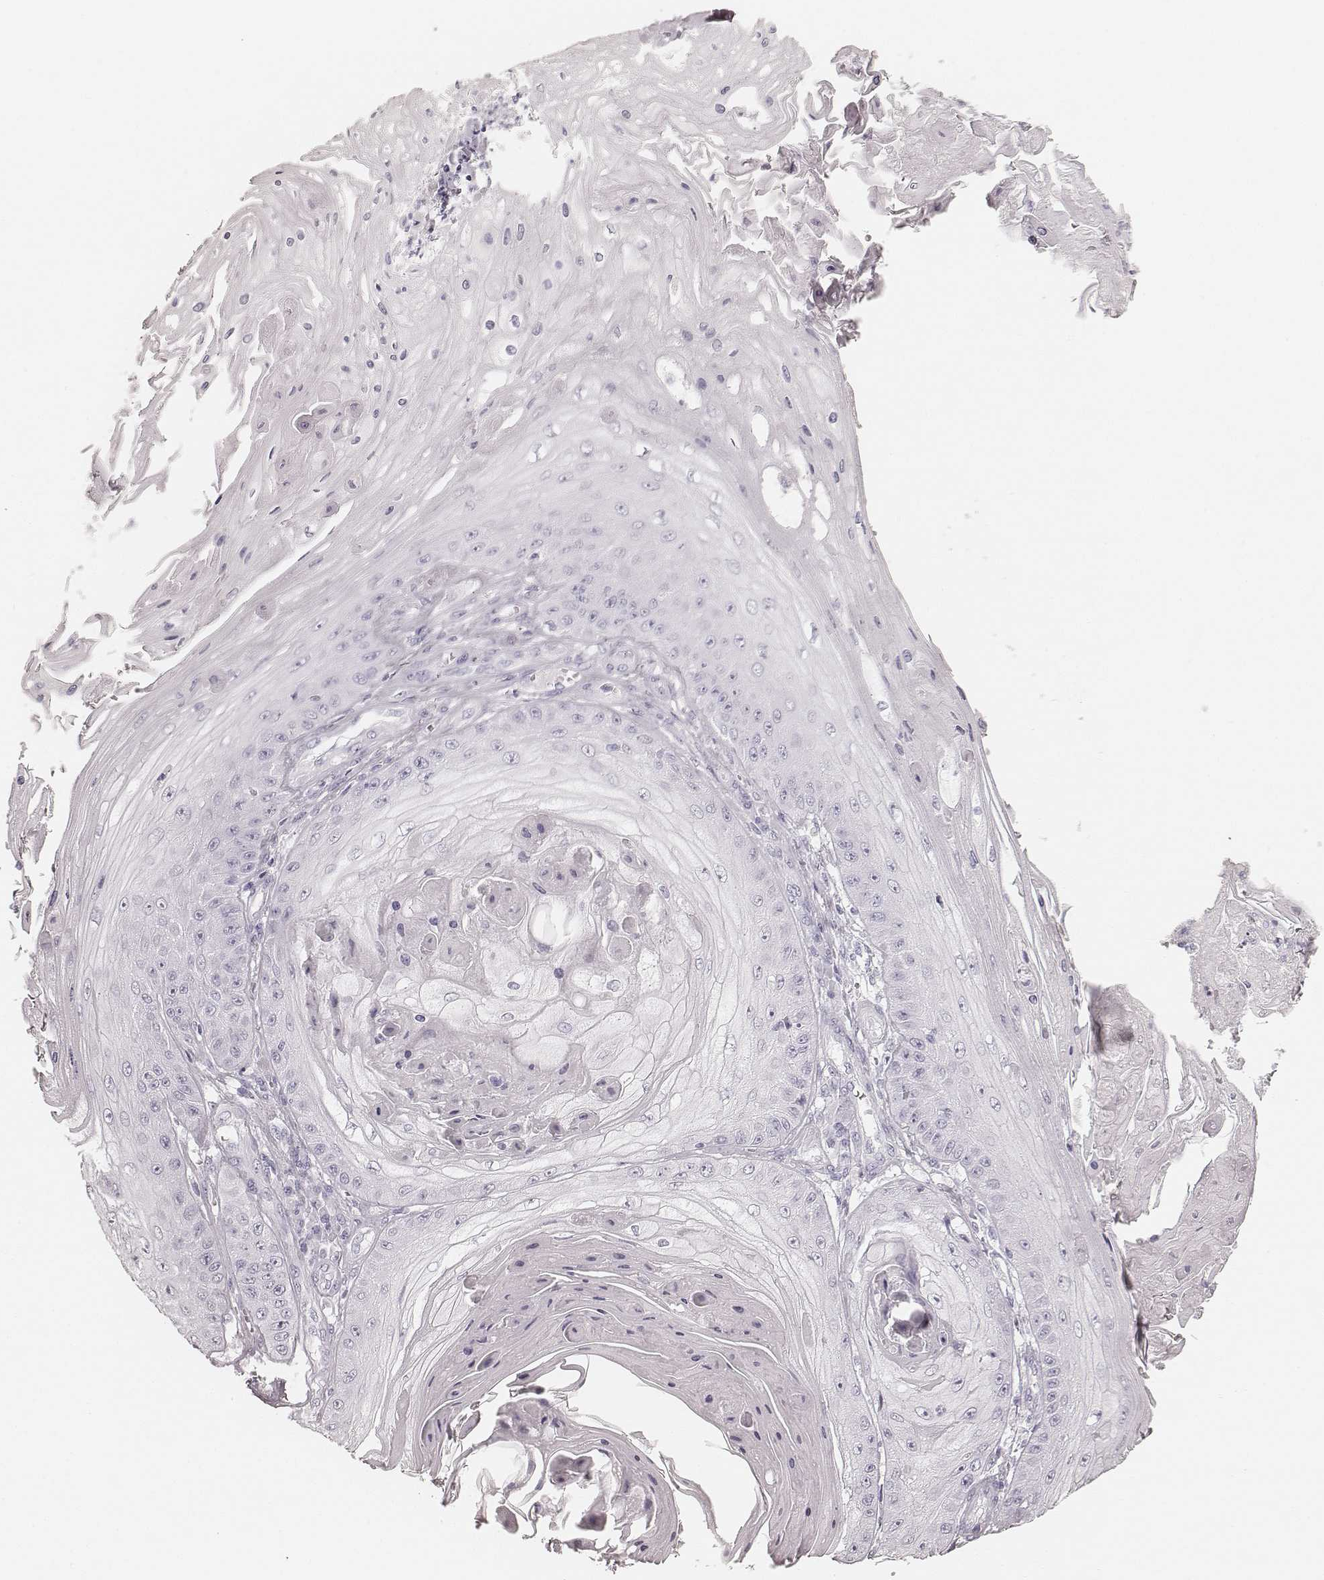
{"staining": {"intensity": "negative", "quantity": "none", "location": "none"}, "tissue": "skin cancer", "cell_type": "Tumor cells", "image_type": "cancer", "snomed": [{"axis": "morphology", "description": "Squamous cell carcinoma, NOS"}, {"axis": "topography", "description": "Skin"}], "caption": "Immunohistochemical staining of squamous cell carcinoma (skin) shows no significant expression in tumor cells.", "gene": "KRT34", "patient": {"sex": "male", "age": 70}}